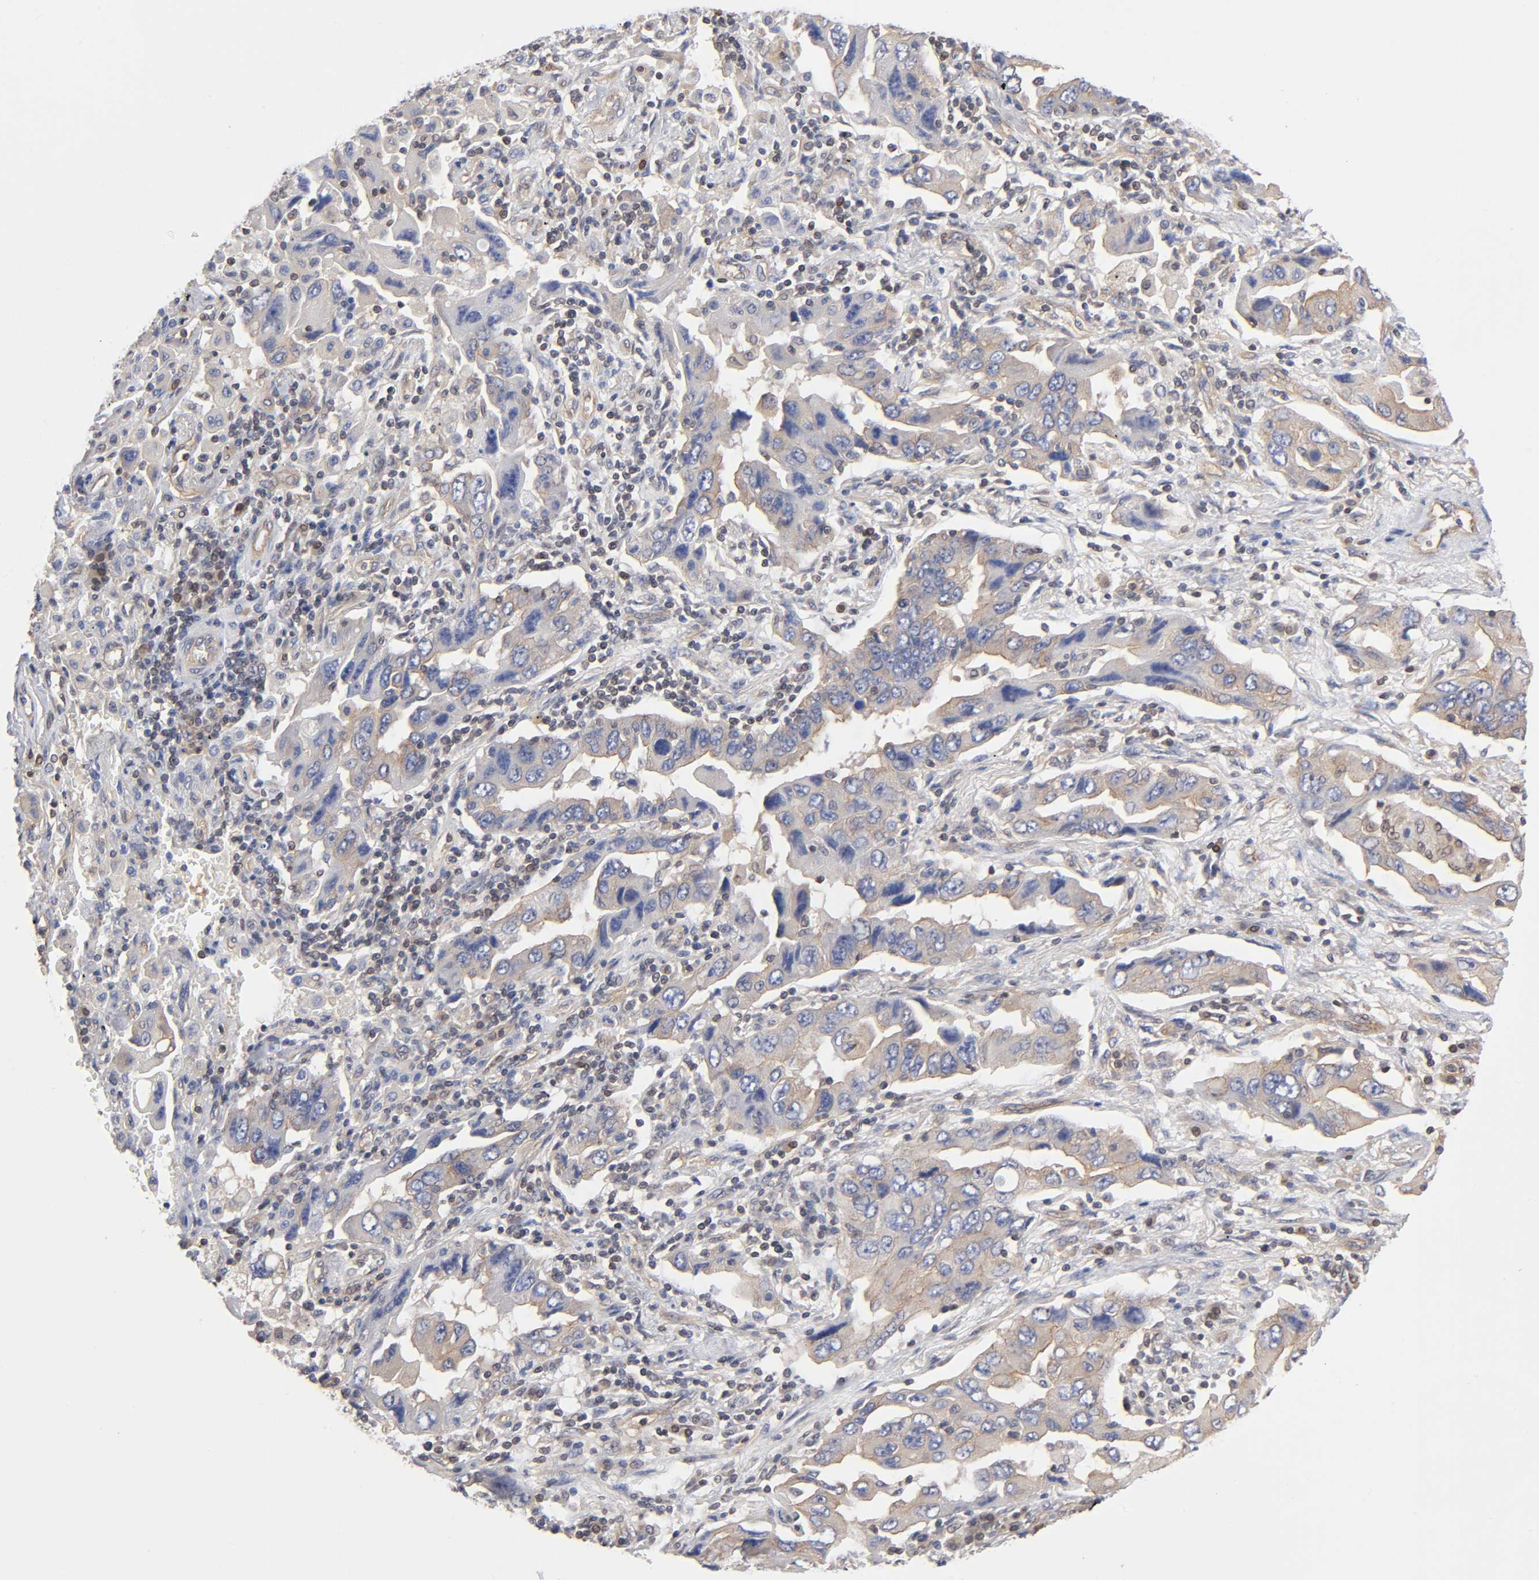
{"staining": {"intensity": "weak", "quantity": "25%-75%", "location": "cytoplasmic/membranous"}, "tissue": "lung cancer", "cell_type": "Tumor cells", "image_type": "cancer", "snomed": [{"axis": "morphology", "description": "Adenocarcinoma, NOS"}, {"axis": "topography", "description": "Lung"}], "caption": "Immunohistochemical staining of human lung cancer exhibits weak cytoplasmic/membranous protein positivity in about 25%-75% of tumor cells. (DAB IHC, brown staining for protein, blue staining for nuclei).", "gene": "STRN3", "patient": {"sex": "female", "age": 65}}